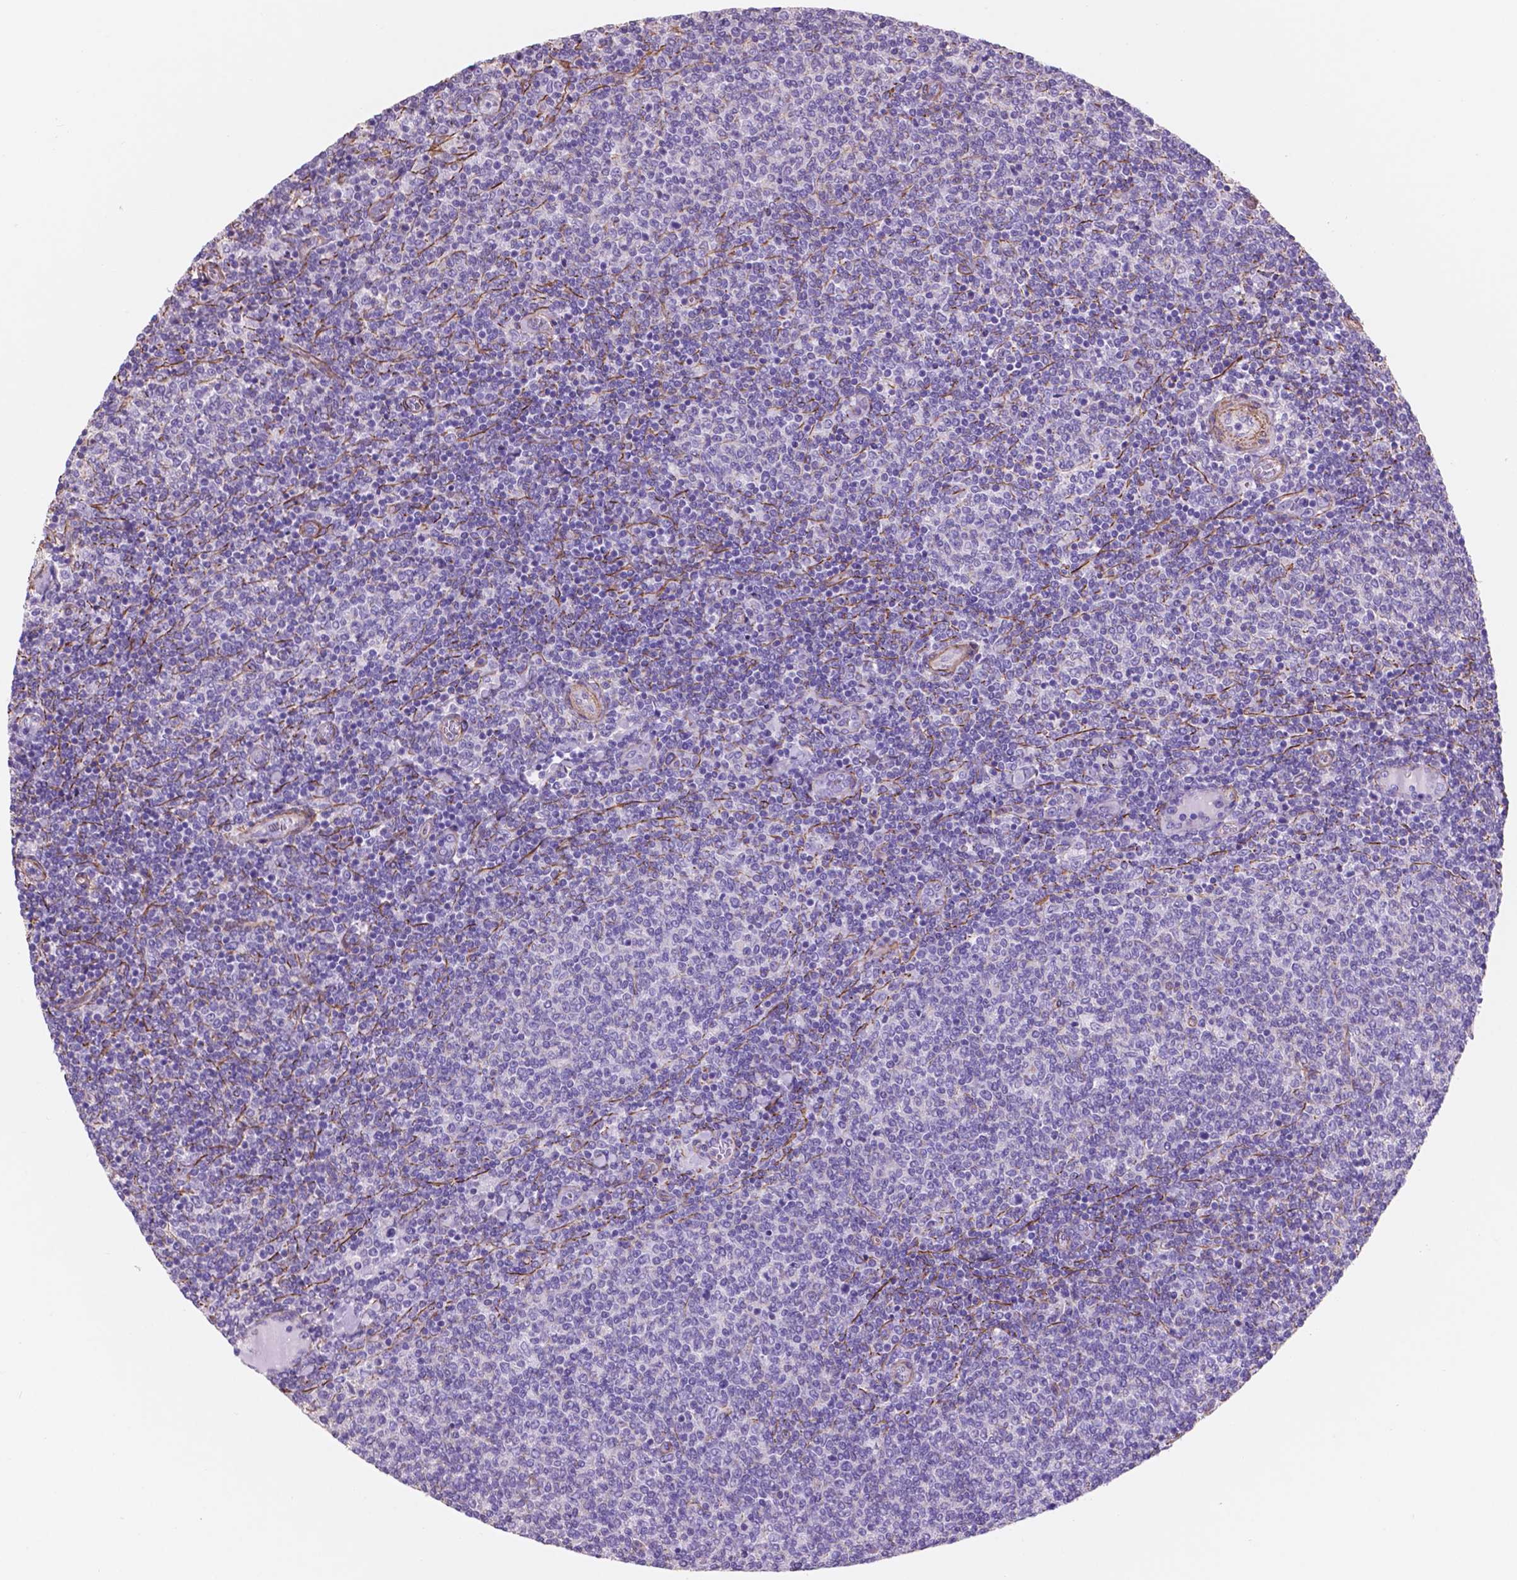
{"staining": {"intensity": "negative", "quantity": "none", "location": "none"}, "tissue": "lymphoma", "cell_type": "Tumor cells", "image_type": "cancer", "snomed": [{"axis": "morphology", "description": "Malignant lymphoma, non-Hodgkin's type, Low grade"}, {"axis": "topography", "description": "Lymph node"}], "caption": "This is an IHC image of human lymphoma. There is no staining in tumor cells.", "gene": "TOR2A", "patient": {"sex": "male", "age": 52}}